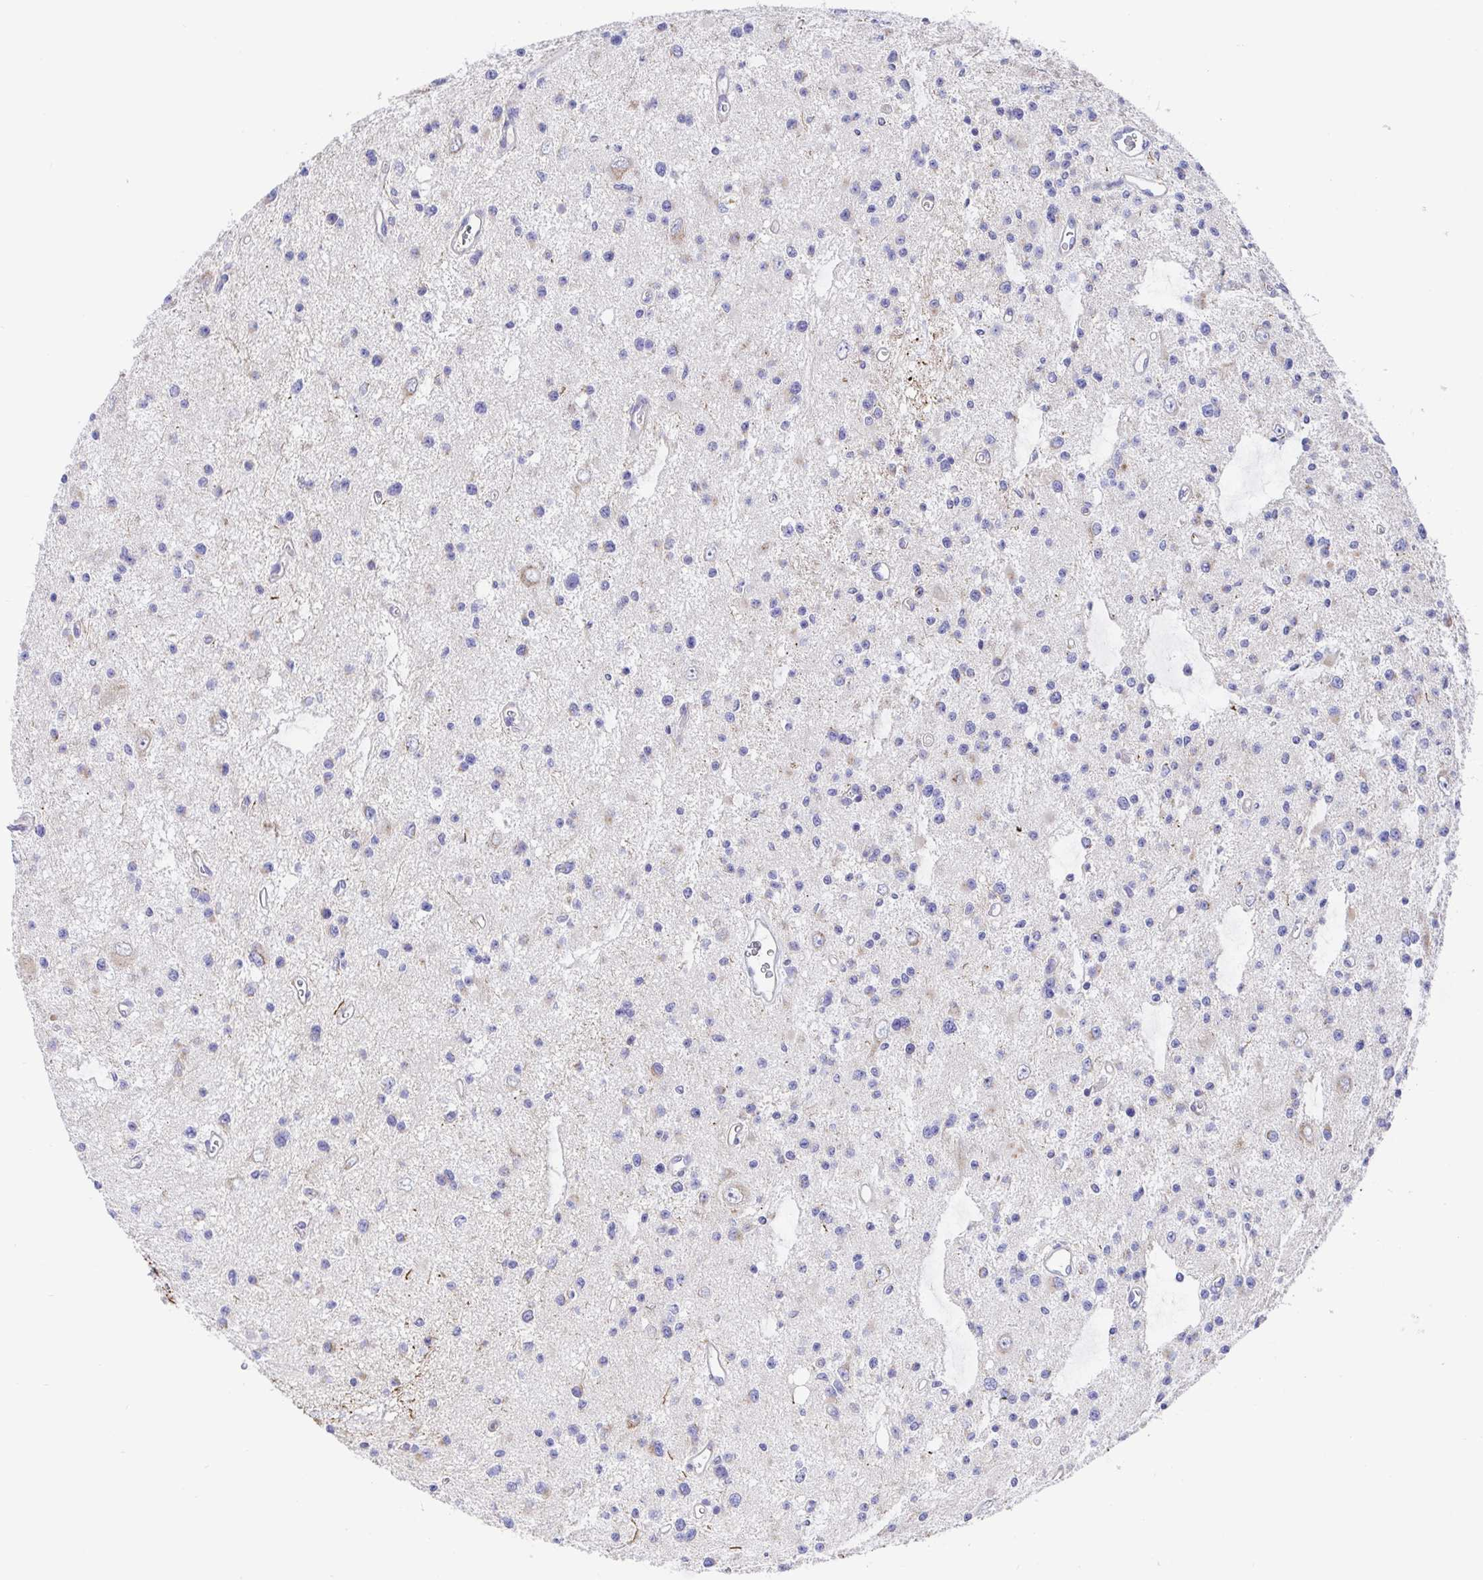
{"staining": {"intensity": "negative", "quantity": "none", "location": "none"}, "tissue": "glioma", "cell_type": "Tumor cells", "image_type": "cancer", "snomed": [{"axis": "morphology", "description": "Glioma, malignant, Low grade"}, {"axis": "topography", "description": "Brain"}], "caption": "There is no significant expression in tumor cells of glioma. (DAB (3,3'-diaminobenzidine) immunohistochemistry (IHC) visualized using brightfield microscopy, high magnification).", "gene": "GOLGA1", "patient": {"sex": "male", "age": 43}}